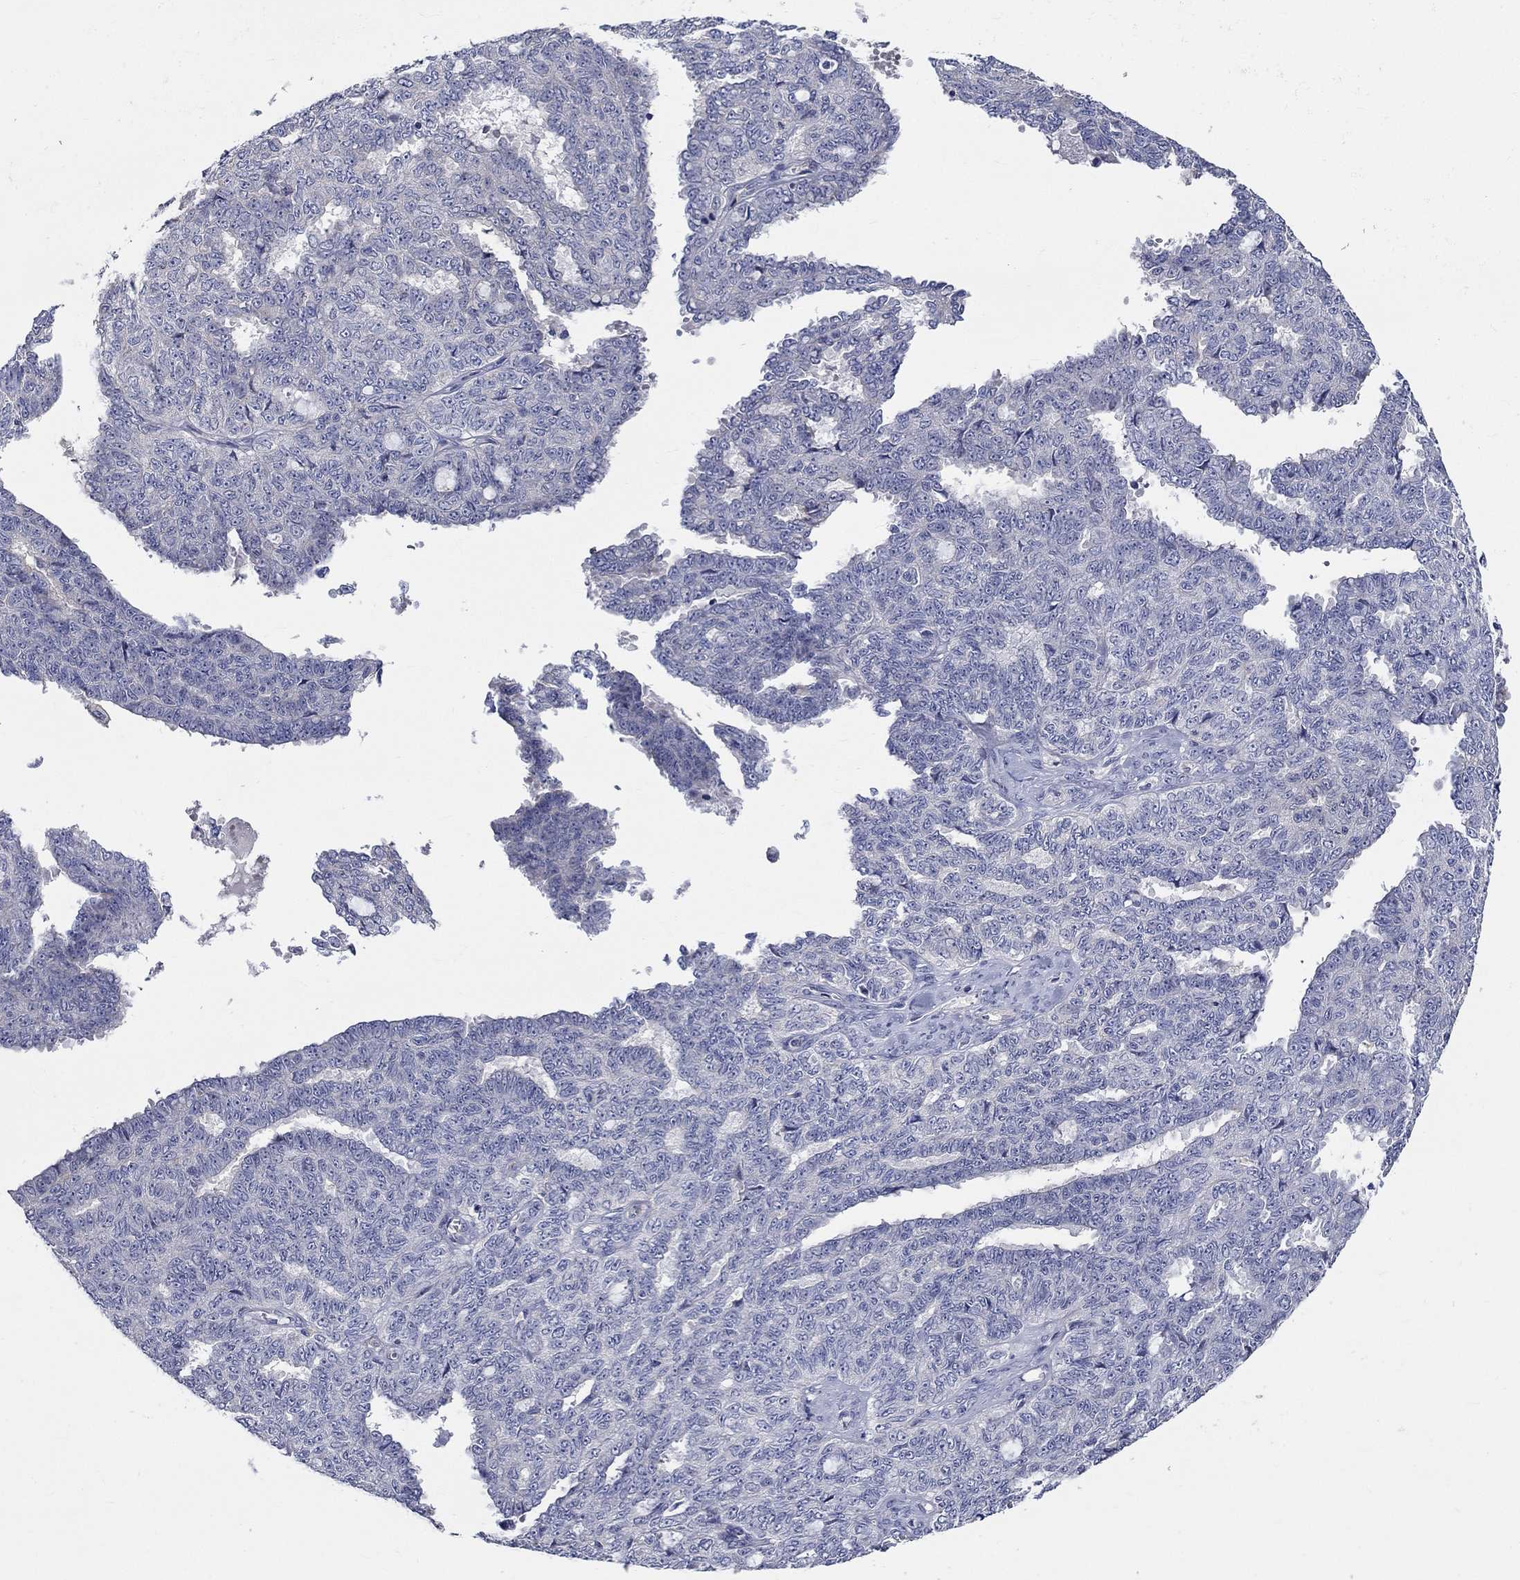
{"staining": {"intensity": "negative", "quantity": "none", "location": "none"}, "tissue": "ovarian cancer", "cell_type": "Tumor cells", "image_type": "cancer", "snomed": [{"axis": "morphology", "description": "Cystadenocarcinoma, serous, NOS"}, {"axis": "topography", "description": "Ovary"}], "caption": "A micrograph of ovarian serous cystadenocarcinoma stained for a protein displays no brown staining in tumor cells.", "gene": "PCDHGA10", "patient": {"sex": "female", "age": 71}}